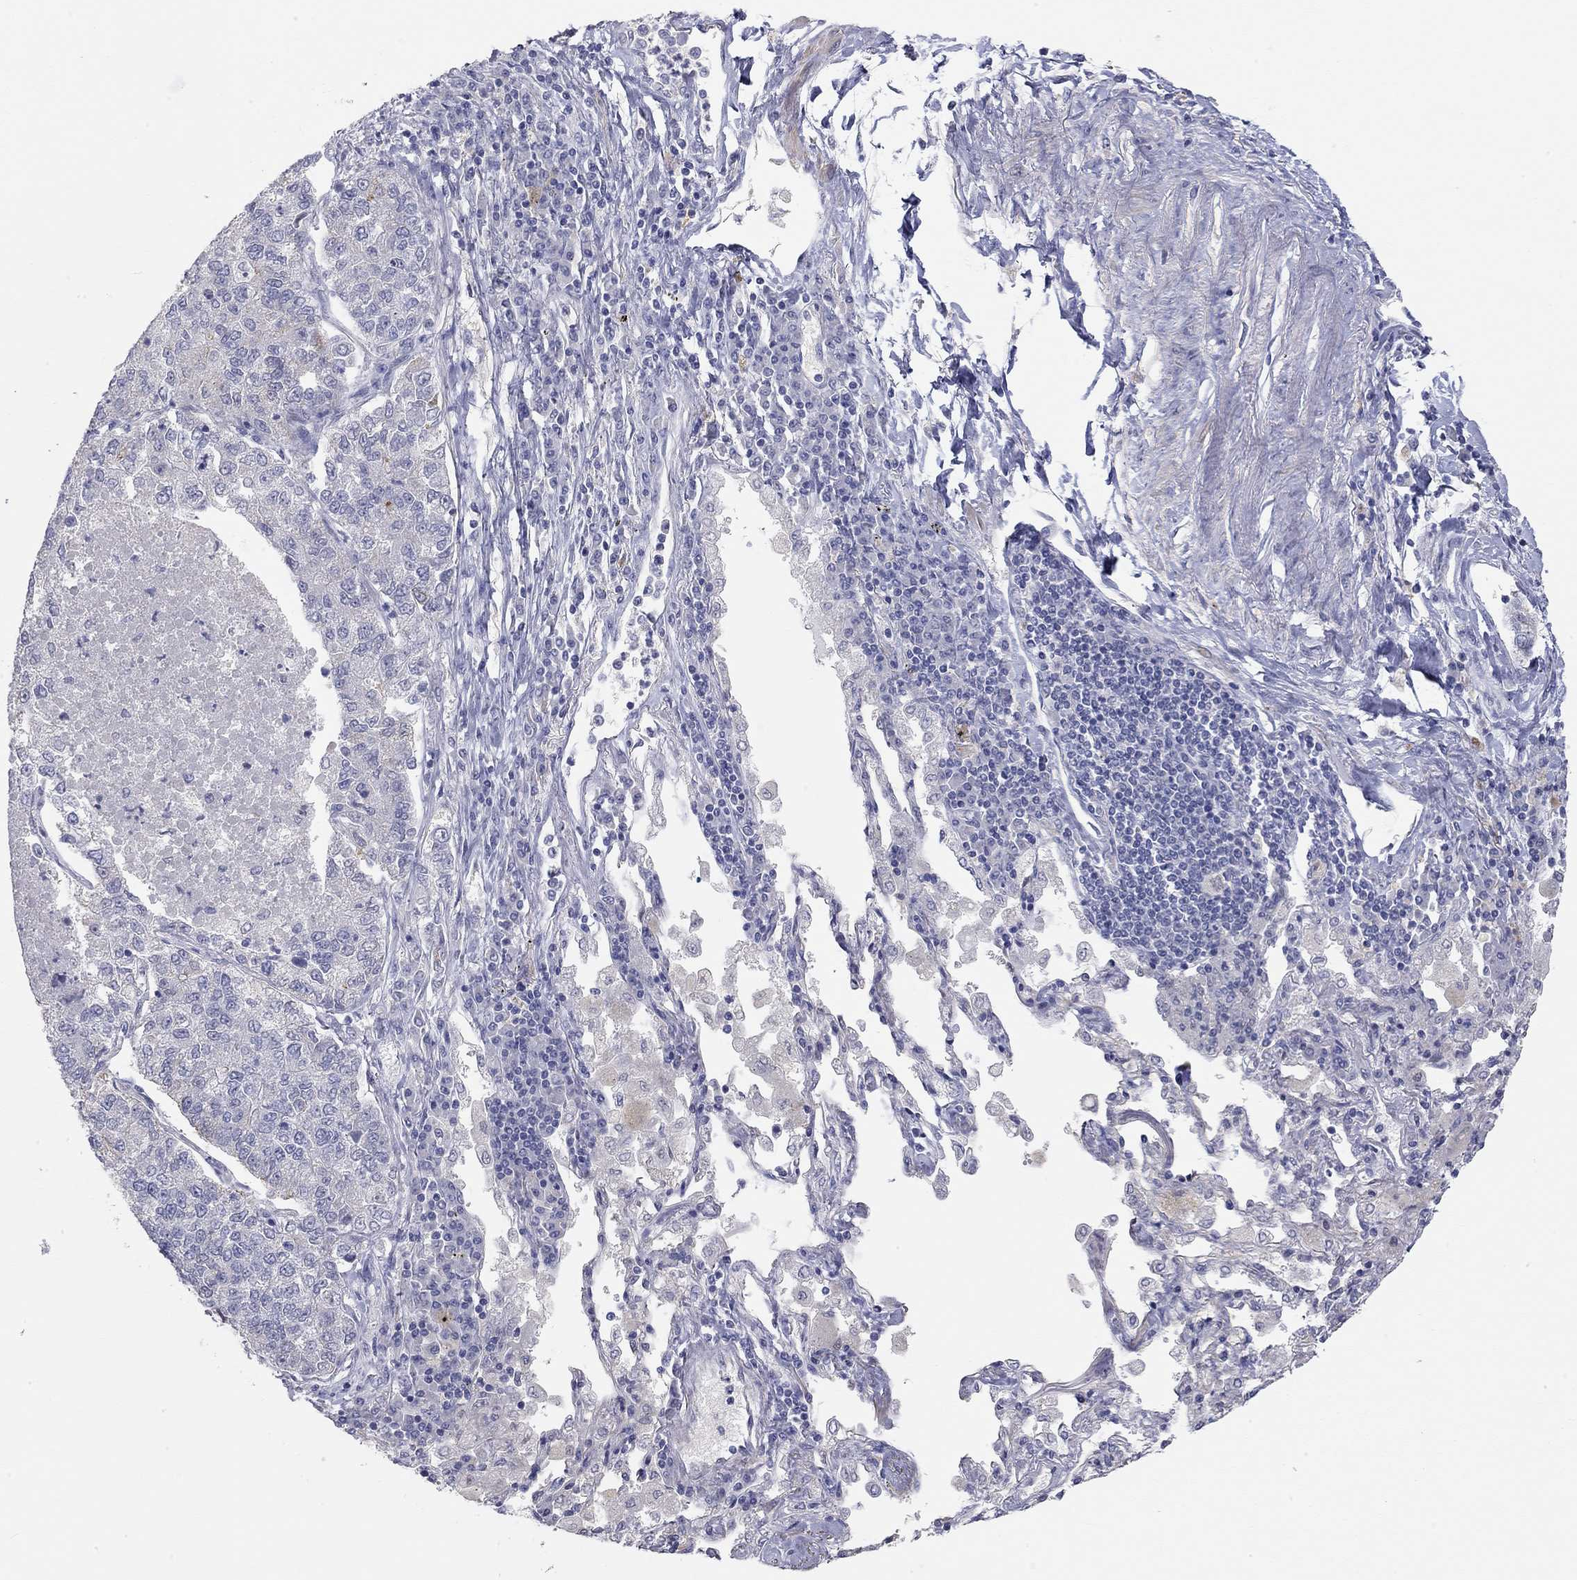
{"staining": {"intensity": "negative", "quantity": "none", "location": "none"}, "tissue": "lung cancer", "cell_type": "Tumor cells", "image_type": "cancer", "snomed": [{"axis": "morphology", "description": "Adenocarcinoma, NOS"}, {"axis": "topography", "description": "Lung"}], "caption": "This photomicrograph is of adenocarcinoma (lung) stained with immunohistochemistry (IHC) to label a protein in brown with the nuclei are counter-stained blue. There is no expression in tumor cells.", "gene": "PAPSS2", "patient": {"sex": "male", "age": 49}}